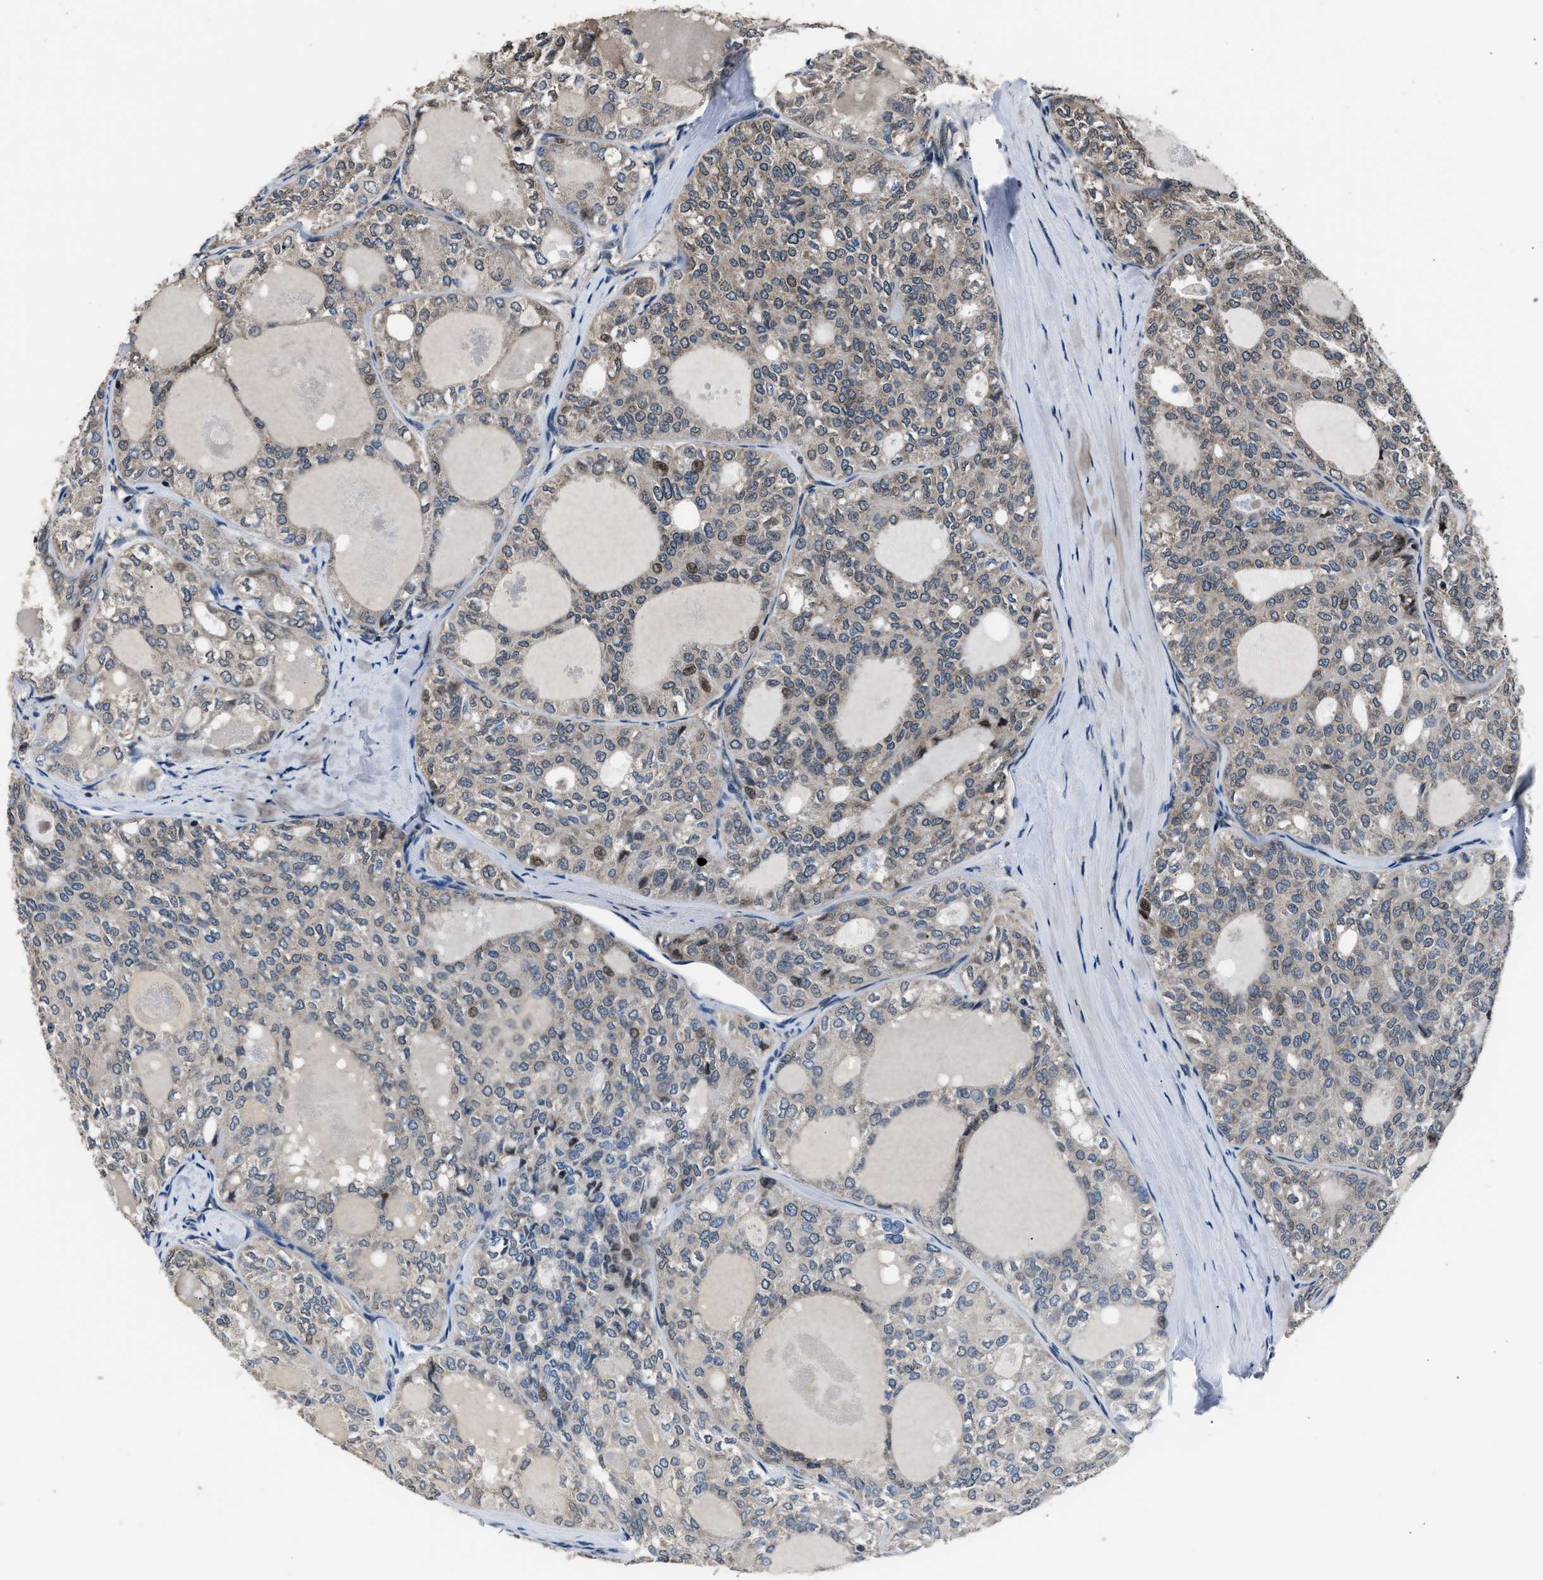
{"staining": {"intensity": "weak", "quantity": "25%-75%", "location": "cytoplasmic/membranous"}, "tissue": "thyroid cancer", "cell_type": "Tumor cells", "image_type": "cancer", "snomed": [{"axis": "morphology", "description": "Follicular adenoma carcinoma, NOS"}, {"axis": "topography", "description": "Thyroid gland"}], "caption": "An IHC image of neoplastic tissue is shown. Protein staining in brown labels weak cytoplasmic/membranous positivity in thyroid cancer (follicular adenoma carcinoma) within tumor cells.", "gene": "TNRC18", "patient": {"sex": "male", "age": 75}}